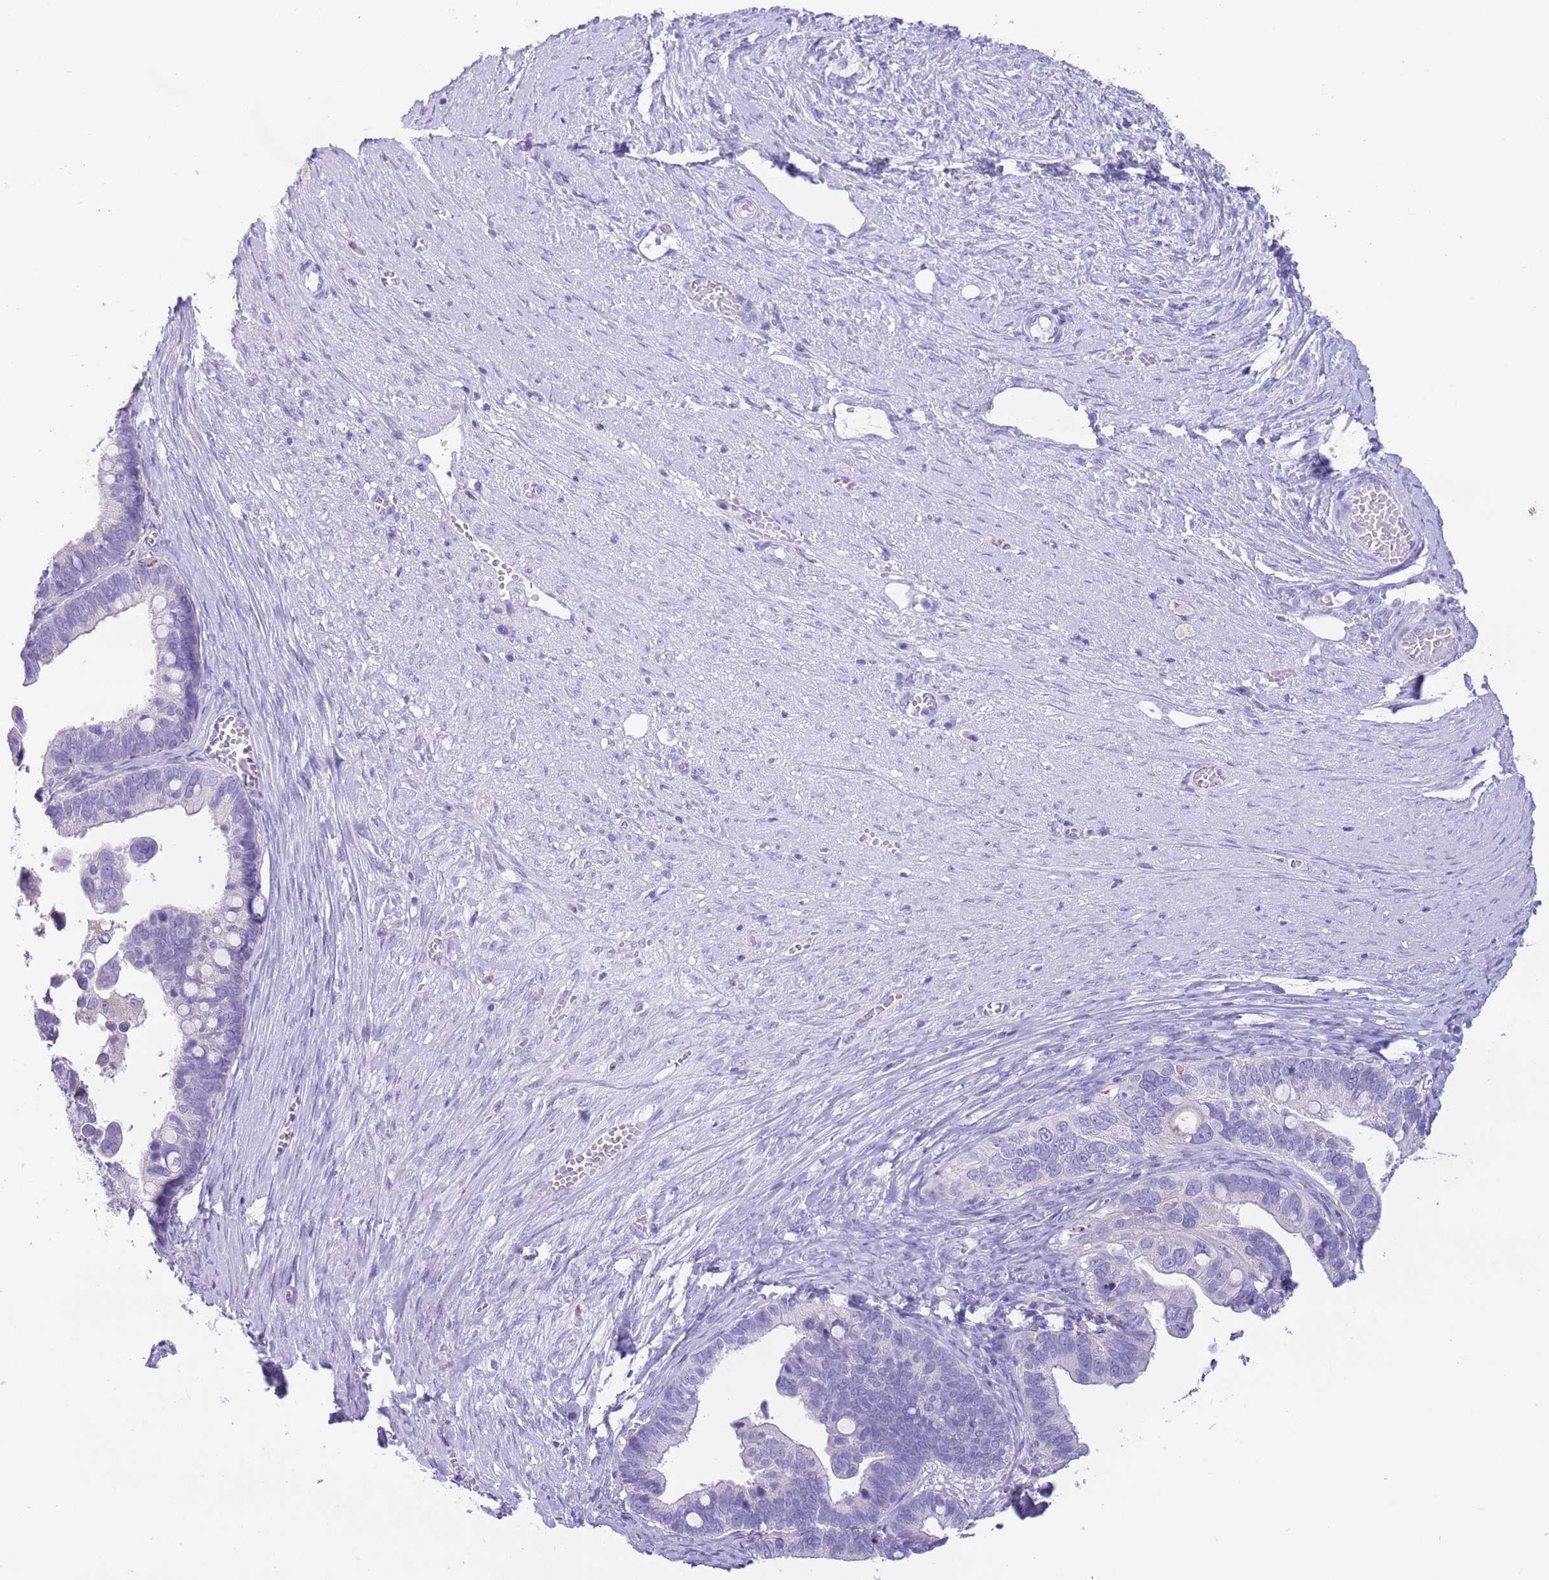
{"staining": {"intensity": "negative", "quantity": "none", "location": "none"}, "tissue": "ovarian cancer", "cell_type": "Tumor cells", "image_type": "cancer", "snomed": [{"axis": "morphology", "description": "Cystadenocarcinoma, serous, NOS"}, {"axis": "topography", "description": "Ovary"}], "caption": "DAB immunohistochemical staining of serous cystadenocarcinoma (ovarian) reveals no significant positivity in tumor cells.", "gene": "ZNF697", "patient": {"sex": "female", "age": 56}}